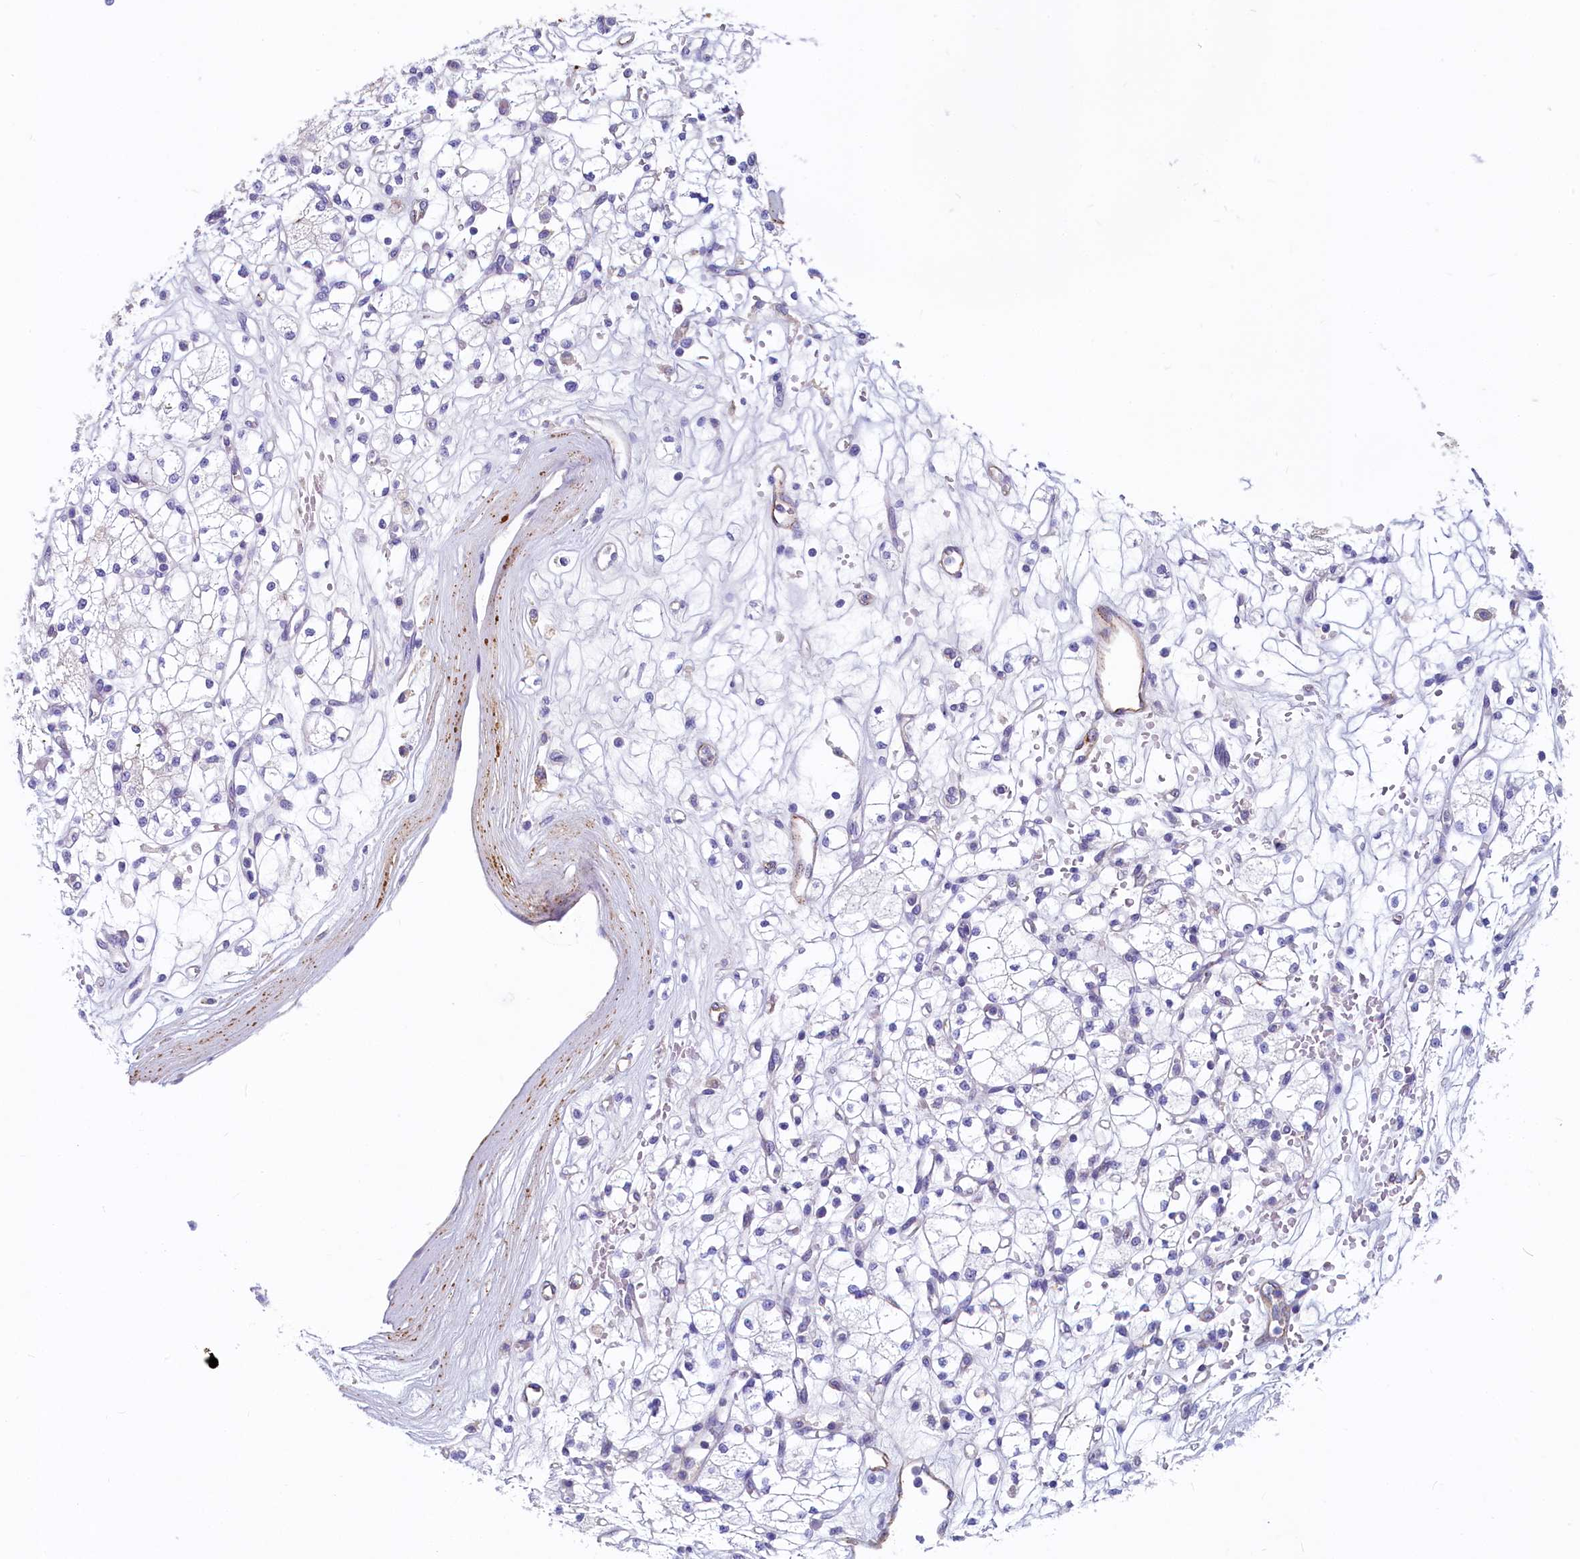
{"staining": {"intensity": "negative", "quantity": "none", "location": "none"}, "tissue": "renal cancer", "cell_type": "Tumor cells", "image_type": "cancer", "snomed": [{"axis": "morphology", "description": "Adenocarcinoma, NOS"}, {"axis": "topography", "description": "Kidney"}], "caption": "DAB immunohistochemical staining of human renal adenocarcinoma demonstrates no significant expression in tumor cells.", "gene": "INSC", "patient": {"sex": "male", "age": 77}}